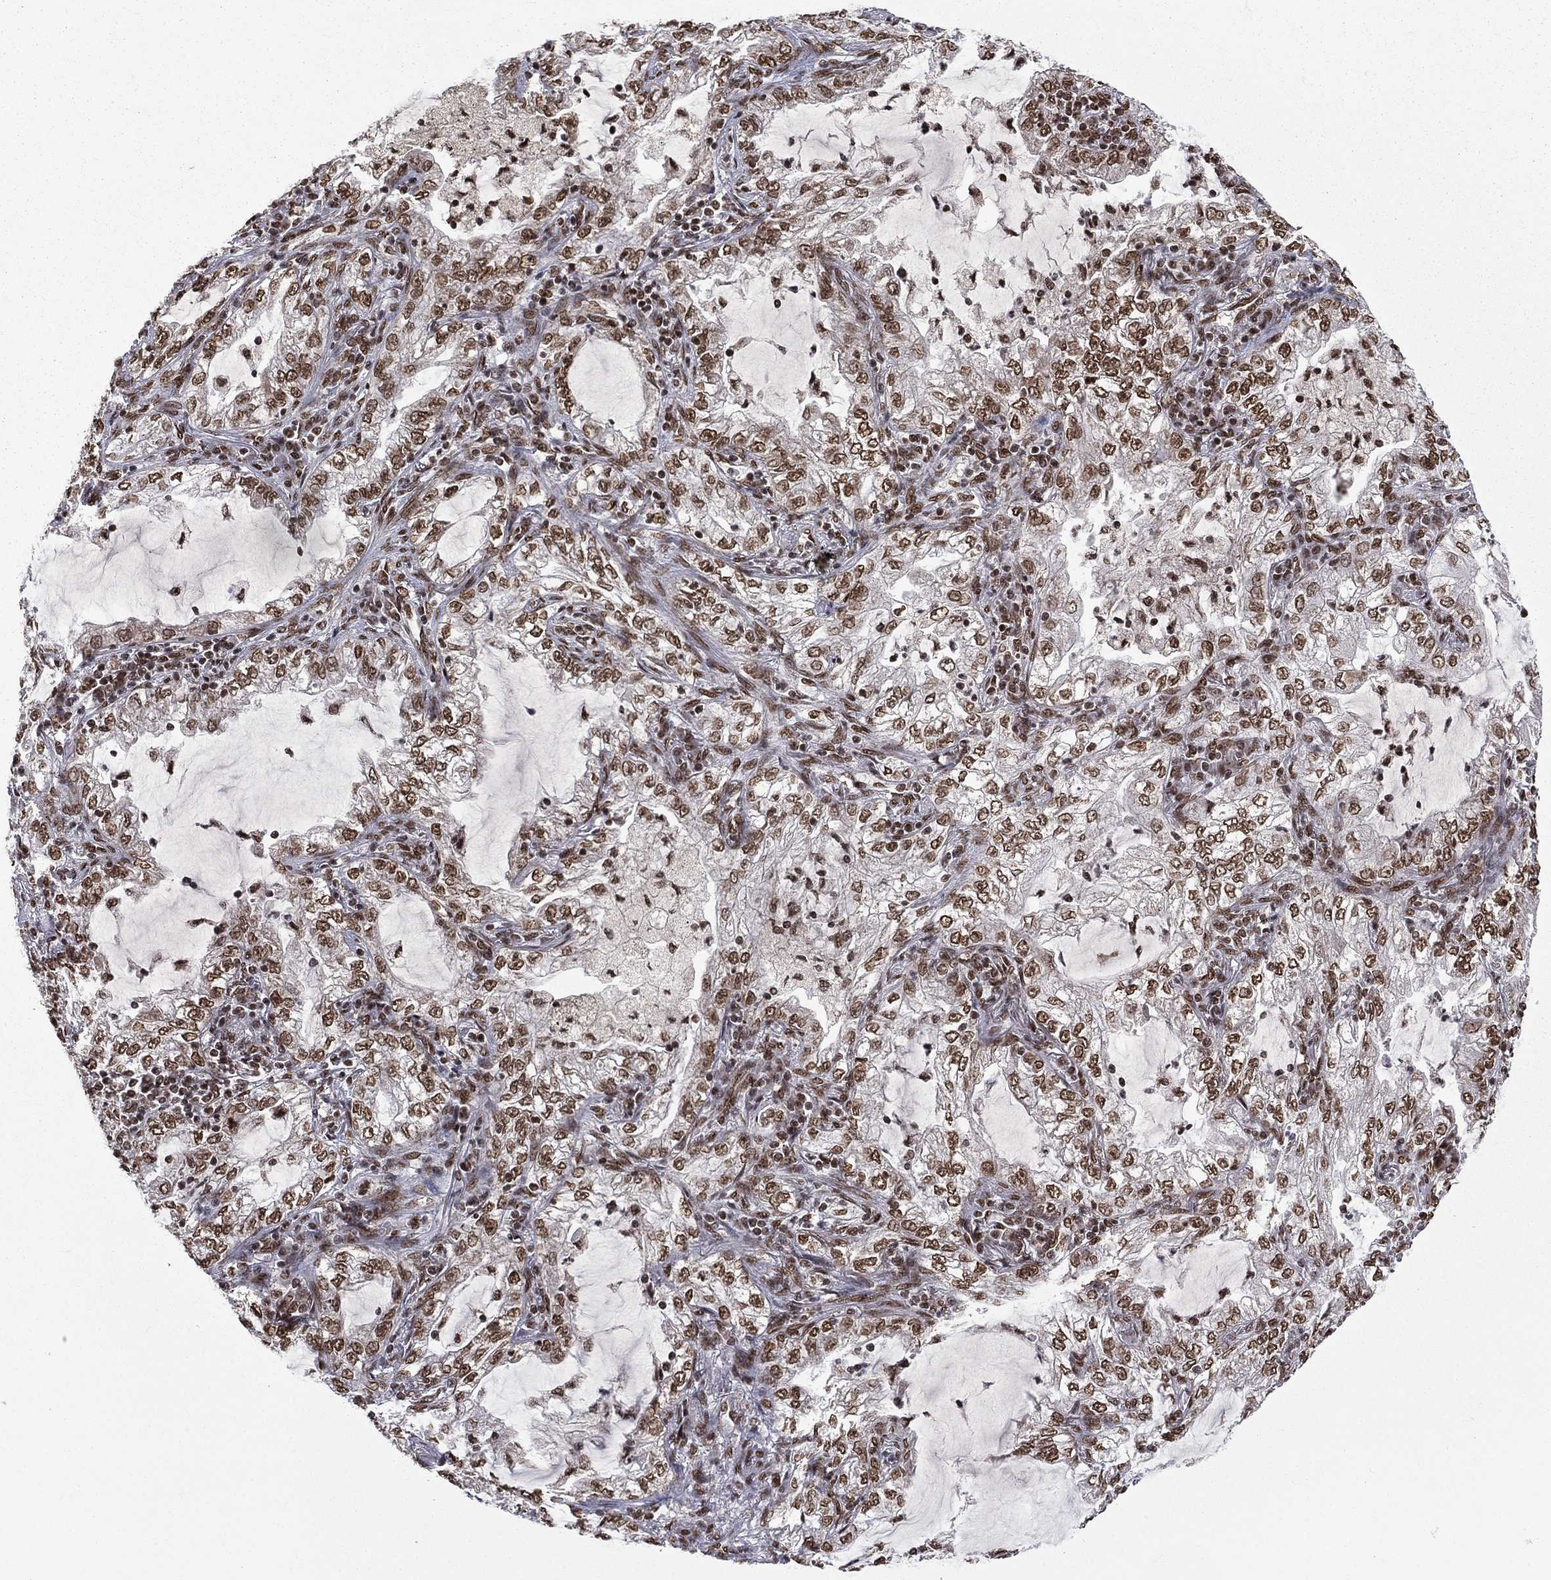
{"staining": {"intensity": "strong", "quantity": ">75%", "location": "nuclear"}, "tissue": "lung cancer", "cell_type": "Tumor cells", "image_type": "cancer", "snomed": [{"axis": "morphology", "description": "Adenocarcinoma, NOS"}, {"axis": "topography", "description": "Lung"}], "caption": "Protein staining of lung adenocarcinoma tissue displays strong nuclear expression in about >75% of tumor cells. Ihc stains the protein in brown and the nuclei are stained blue.", "gene": "C5orf24", "patient": {"sex": "female", "age": 73}}